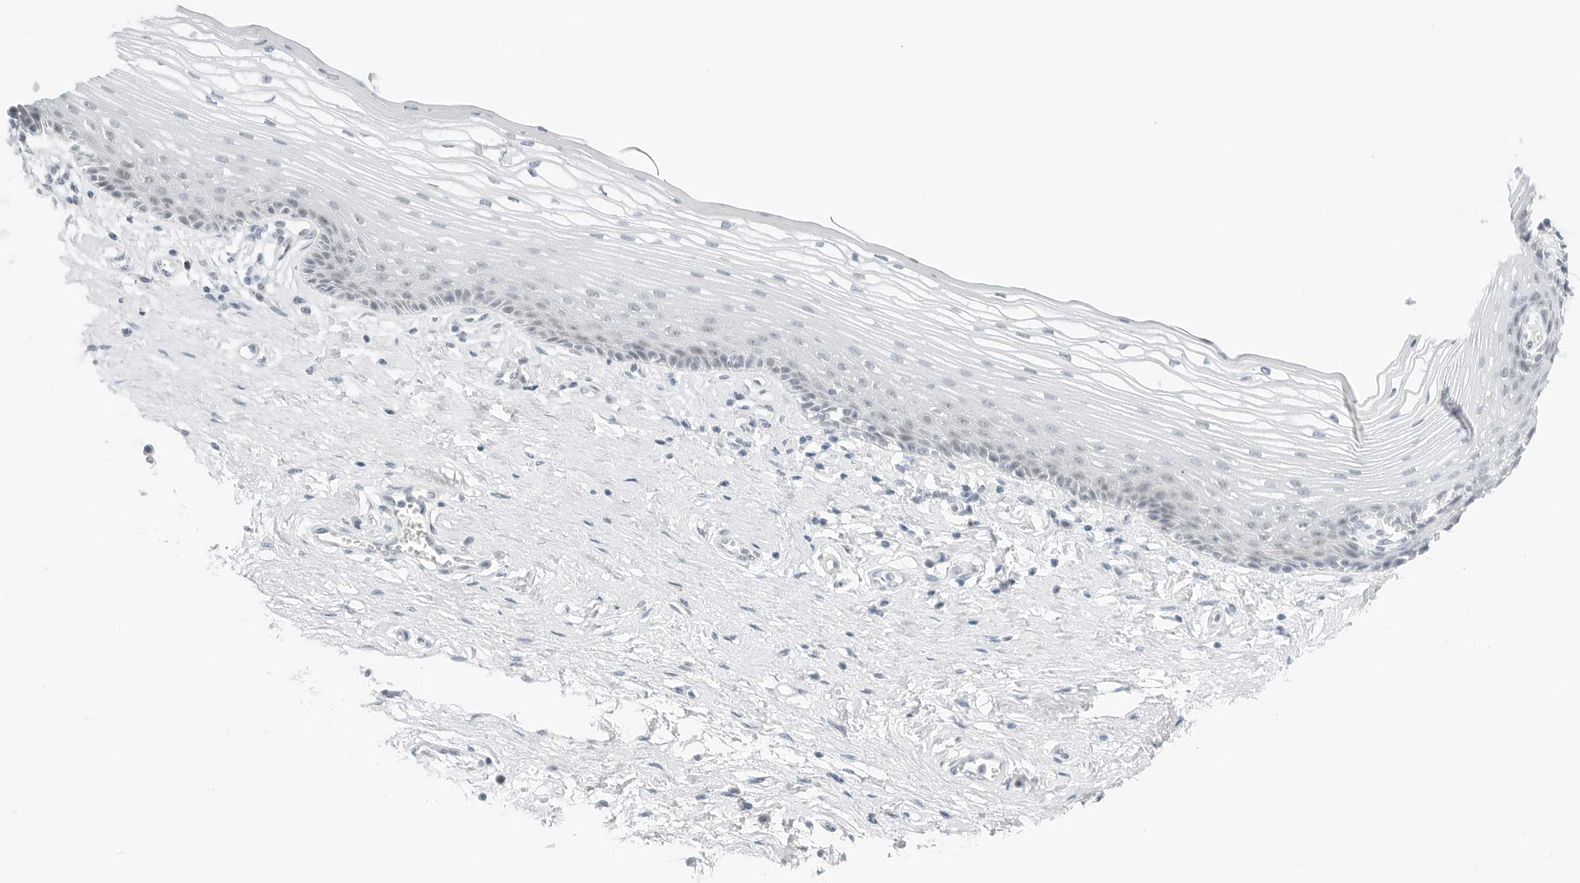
{"staining": {"intensity": "weak", "quantity": "<25%", "location": "nuclear"}, "tissue": "vagina", "cell_type": "Squamous epithelial cells", "image_type": "normal", "snomed": [{"axis": "morphology", "description": "Normal tissue, NOS"}, {"axis": "topography", "description": "Vagina"}], "caption": "Image shows no protein expression in squamous epithelial cells of normal vagina.", "gene": "CCSAP", "patient": {"sex": "female", "age": 46}}